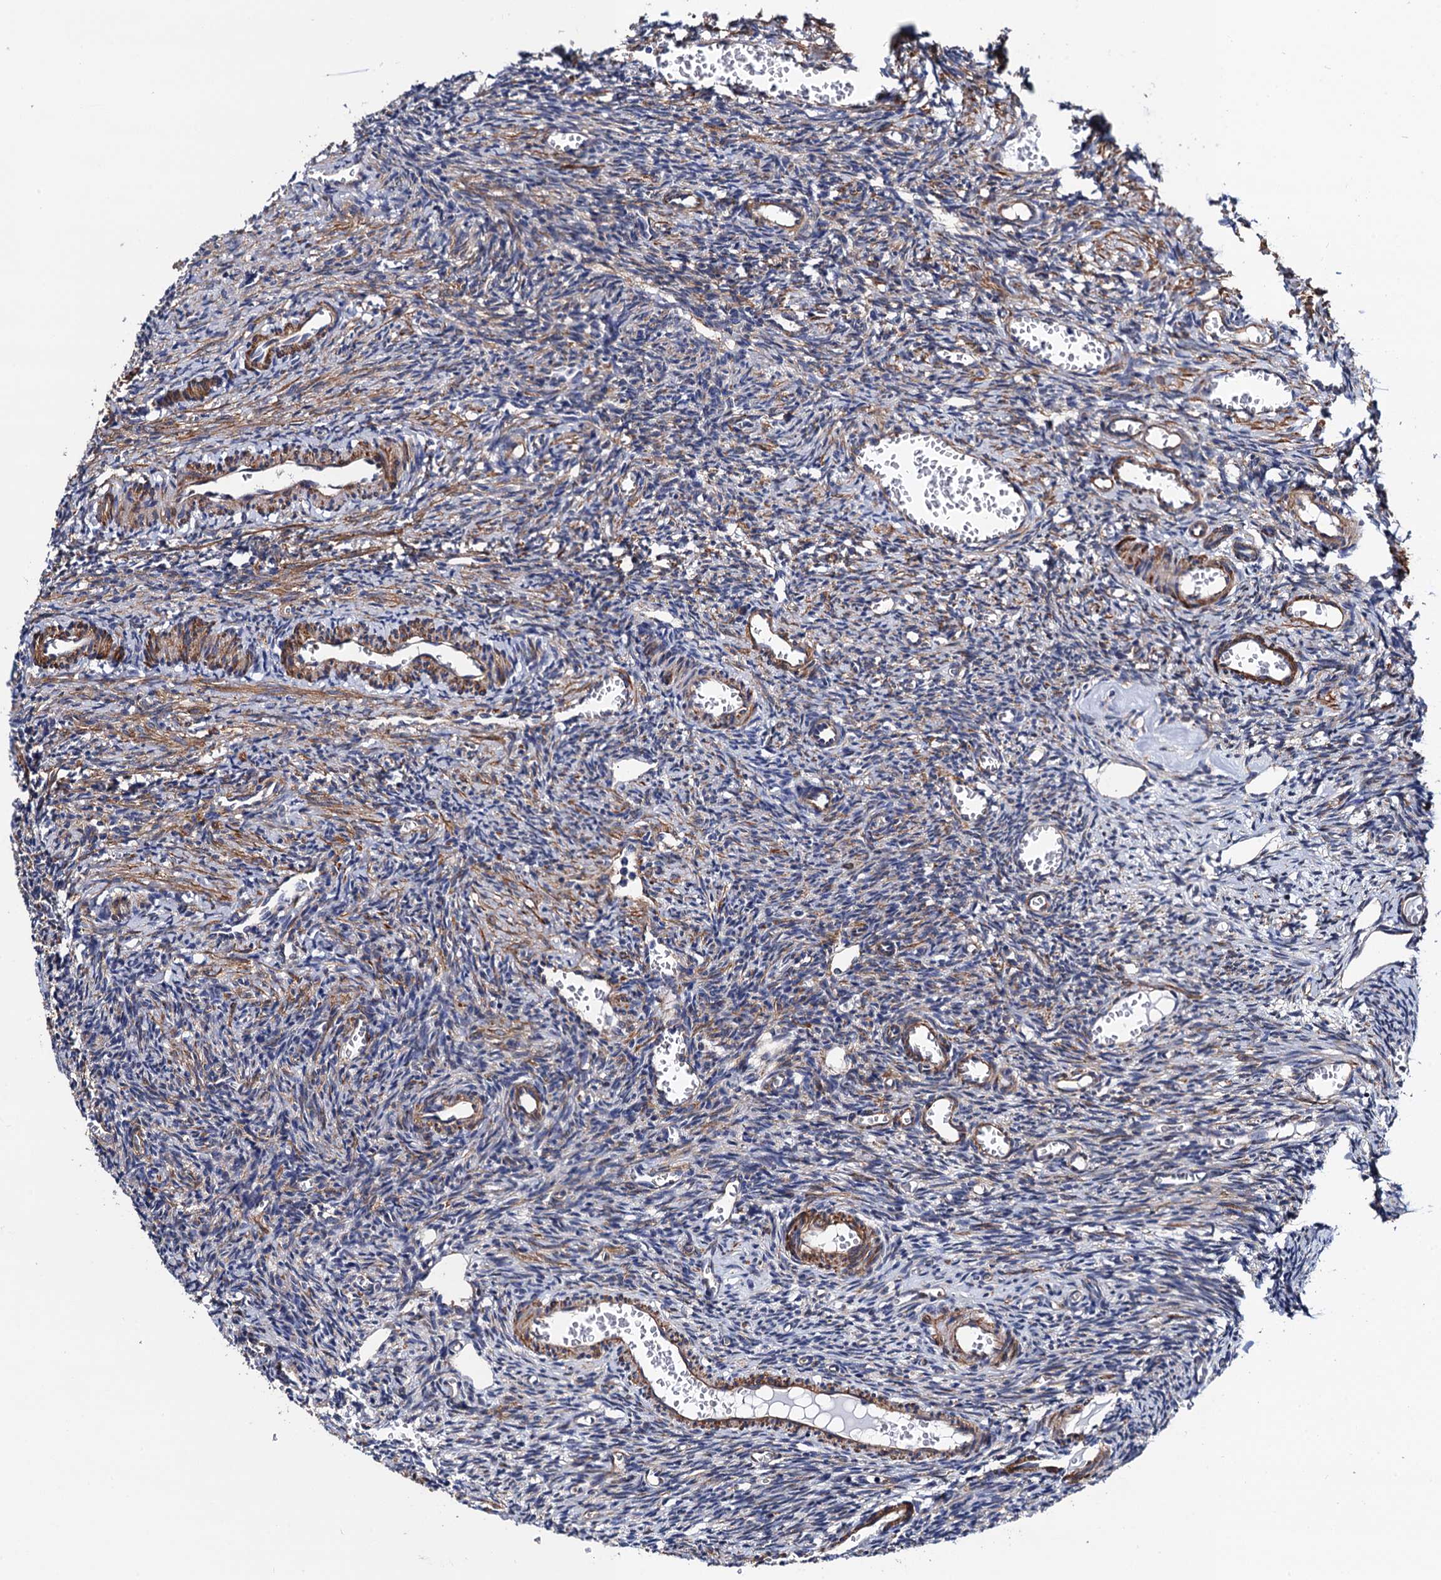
{"staining": {"intensity": "weak", "quantity": "<25%", "location": "cytoplasmic/membranous"}, "tissue": "ovary", "cell_type": "Ovarian stroma cells", "image_type": "normal", "snomed": [{"axis": "morphology", "description": "Normal tissue, NOS"}, {"axis": "topography", "description": "Ovary"}], "caption": "Histopathology image shows no protein staining in ovarian stroma cells of normal ovary. Brightfield microscopy of IHC stained with DAB (brown) and hematoxylin (blue), captured at high magnification.", "gene": "ZDHHC18", "patient": {"sex": "female", "age": 27}}